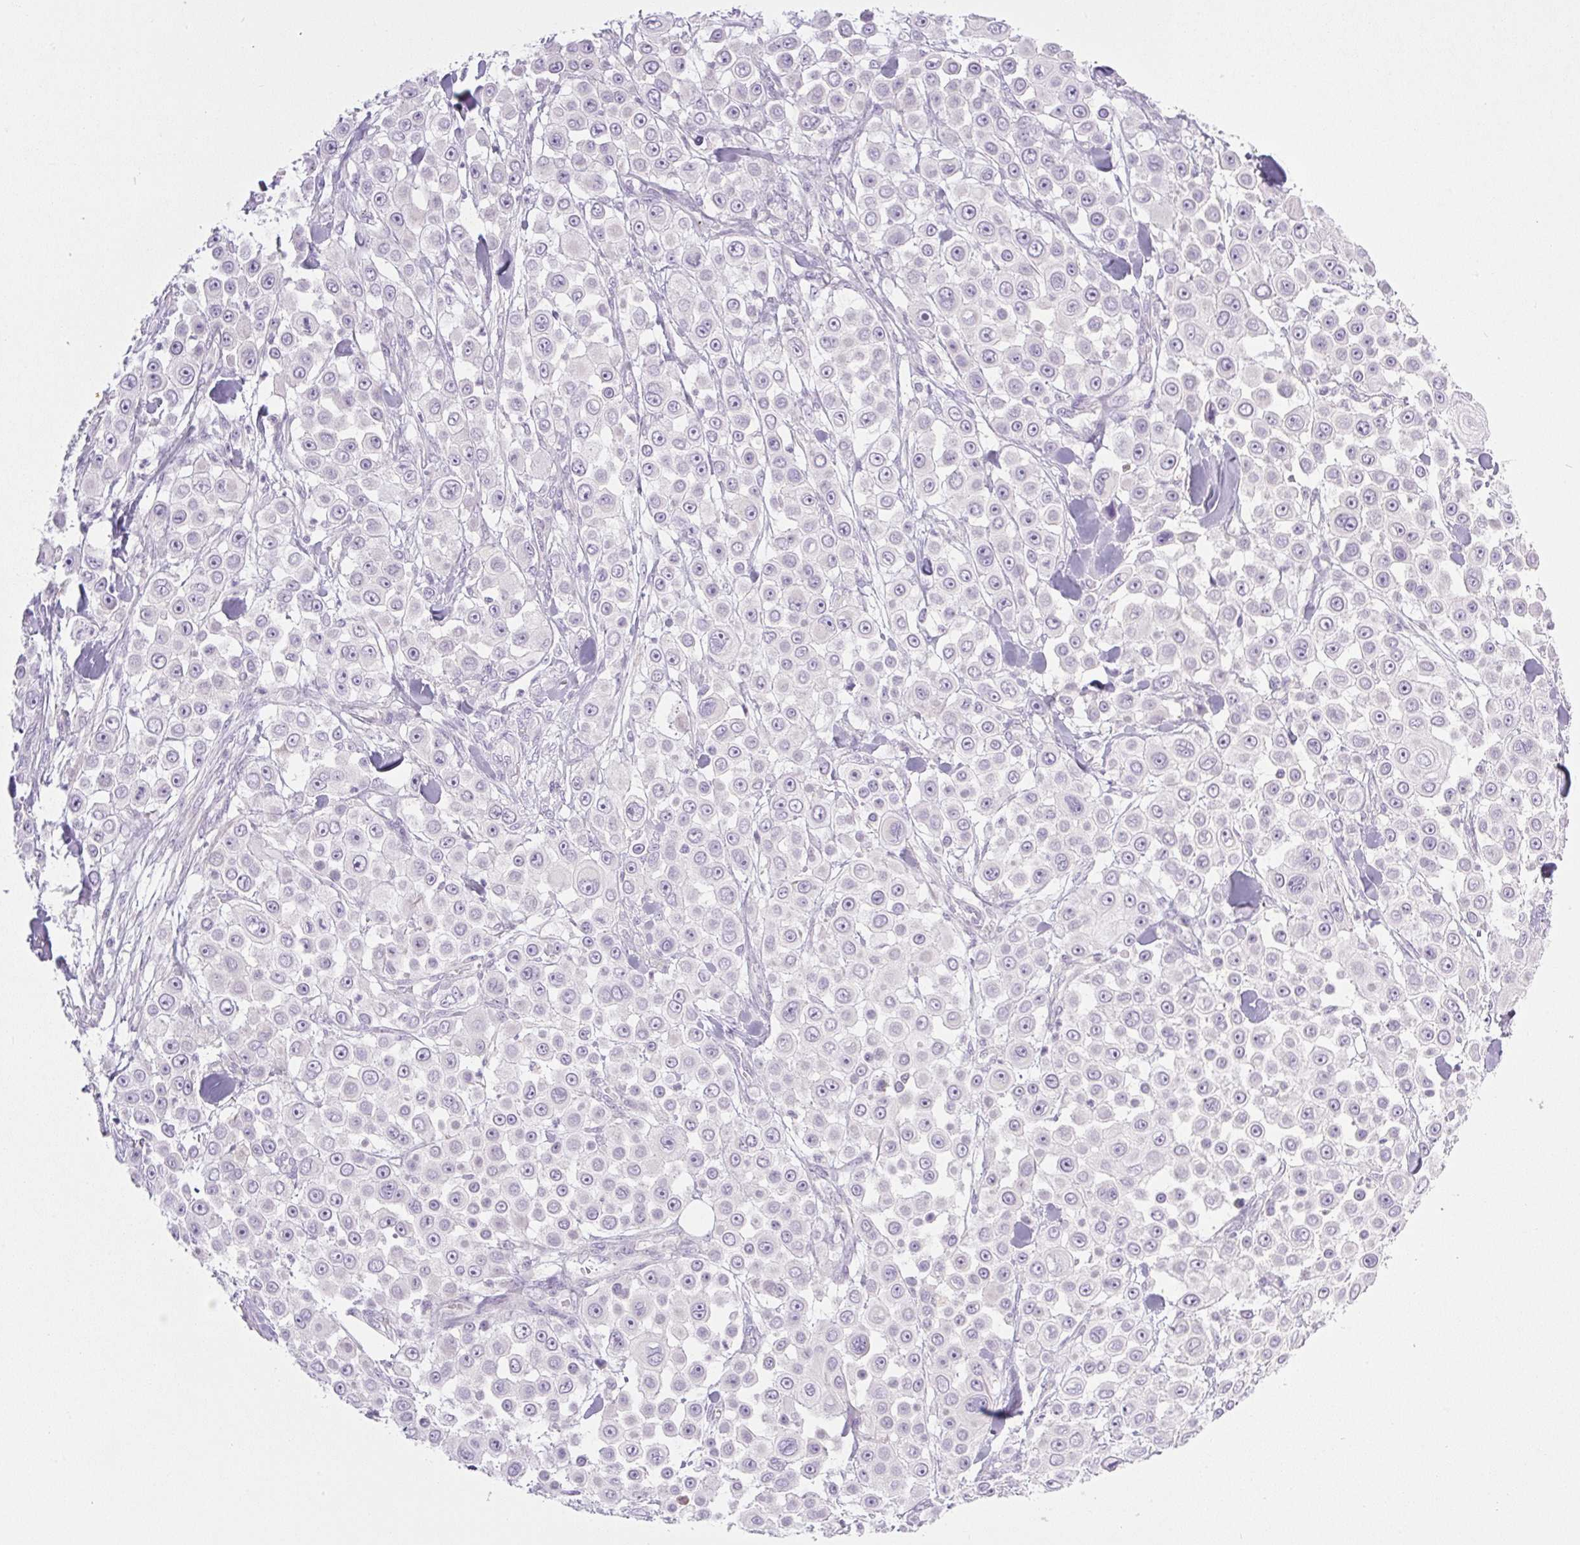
{"staining": {"intensity": "negative", "quantity": "none", "location": "none"}, "tissue": "skin cancer", "cell_type": "Tumor cells", "image_type": "cancer", "snomed": [{"axis": "morphology", "description": "Squamous cell carcinoma, NOS"}, {"axis": "topography", "description": "Skin"}], "caption": "High magnification brightfield microscopy of squamous cell carcinoma (skin) stained with DAB (3,3'-diaminobenzidine) (brown) and counterstained with hematoxylin (blue): tumor cells show no significant staining.", "gene": "MIA2", "patient": {"sex": "male", "age": 67}}